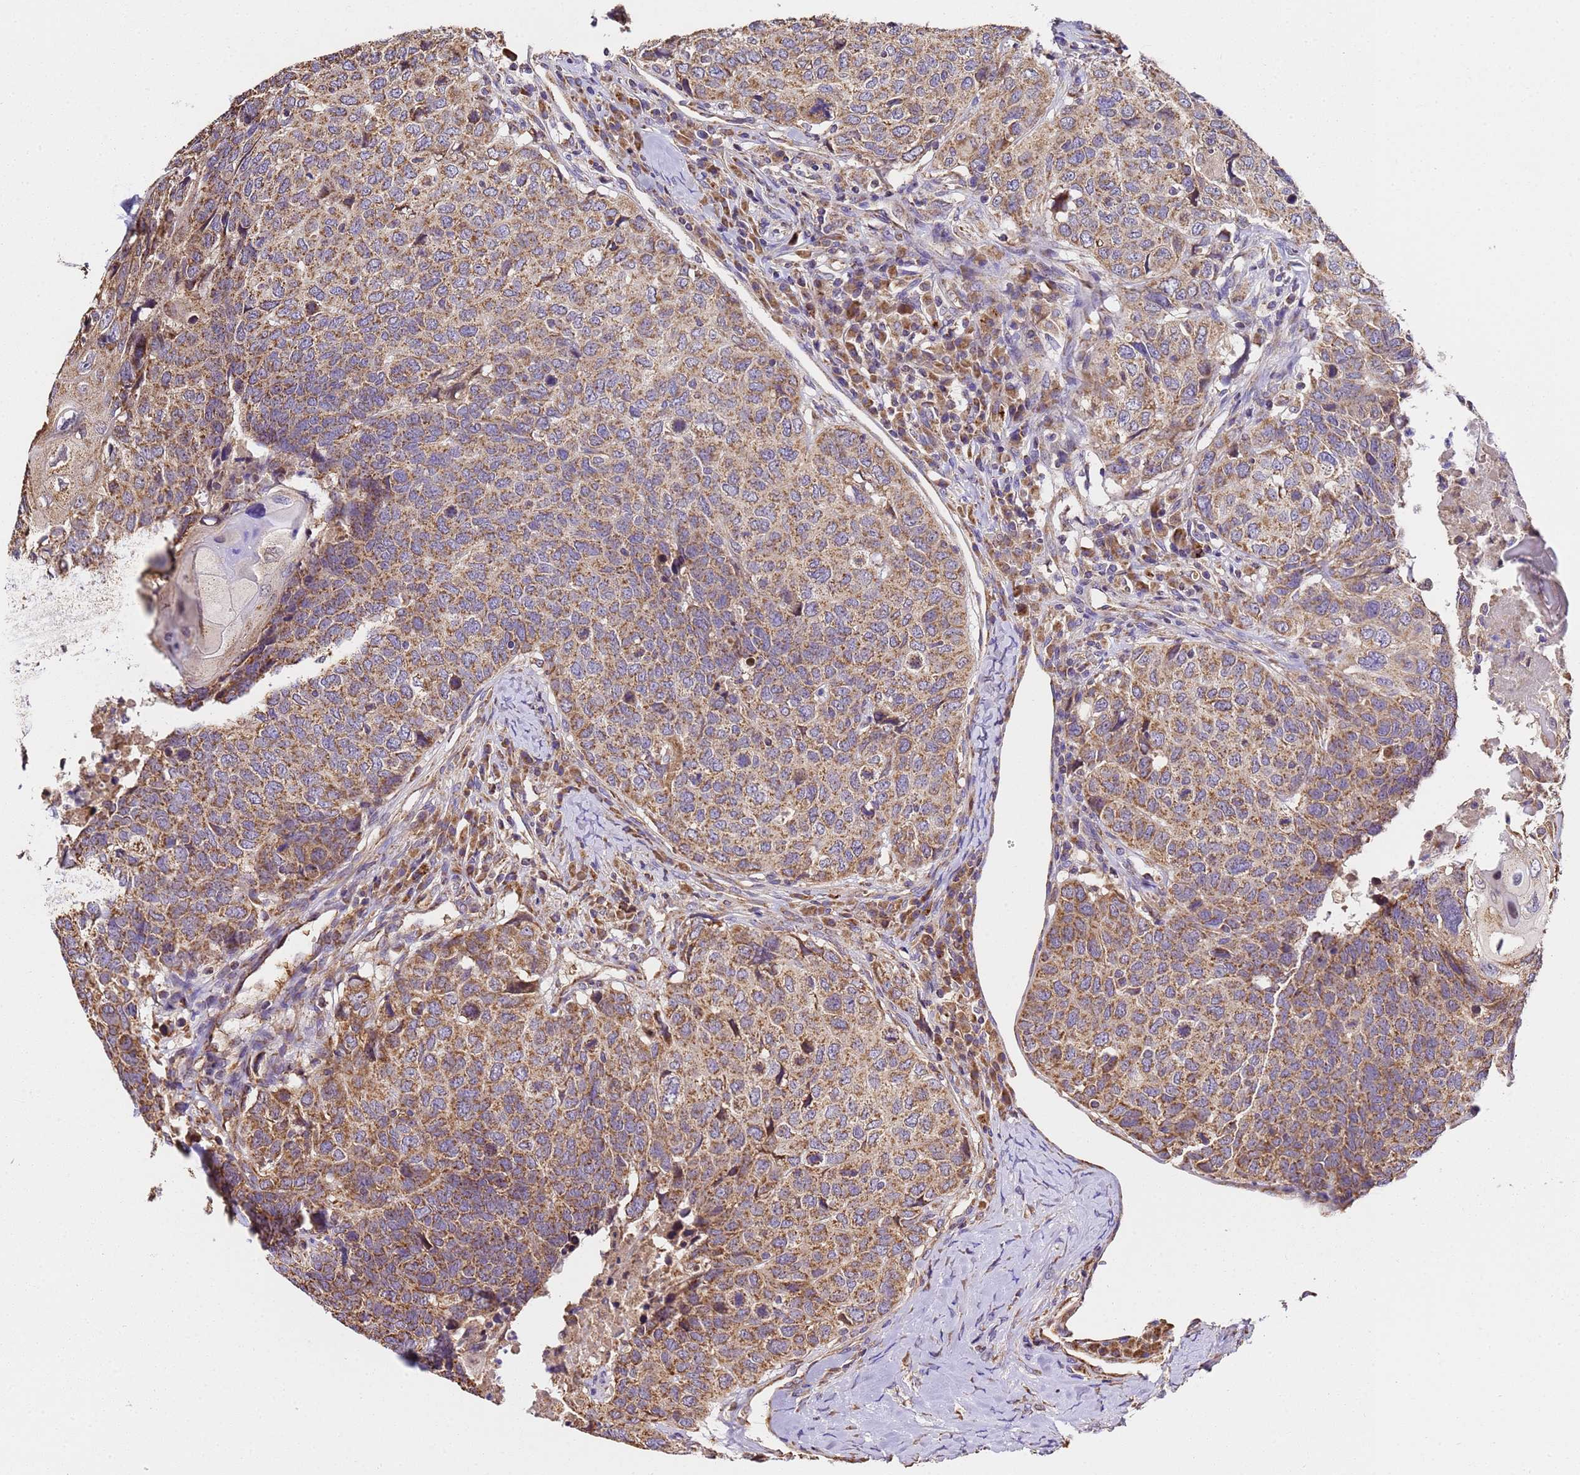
{"staining": {"intensity": "moderate", "quantity": ">75%", "location": "cytoplasmic/membranous"}, "tissue": "head and neck cancer", "cell_type": "Tumor cells", "image_type": "cancer", "snomed": [{"axis": "morphology", "description": "Squamous cell carcinoma, NOS"}, {"axis": "topography", "description": "Head-Neck"}], "caption": "Head and neck cancer (squamous cell carcinoma) stained with immunohistochemistry (IHC) reveals moderate cytoplasmic/membranous staining in about >75% of tumor cells.", "gene": "LRRIQ1", "patient": {"sex": "male", "age": 66}}